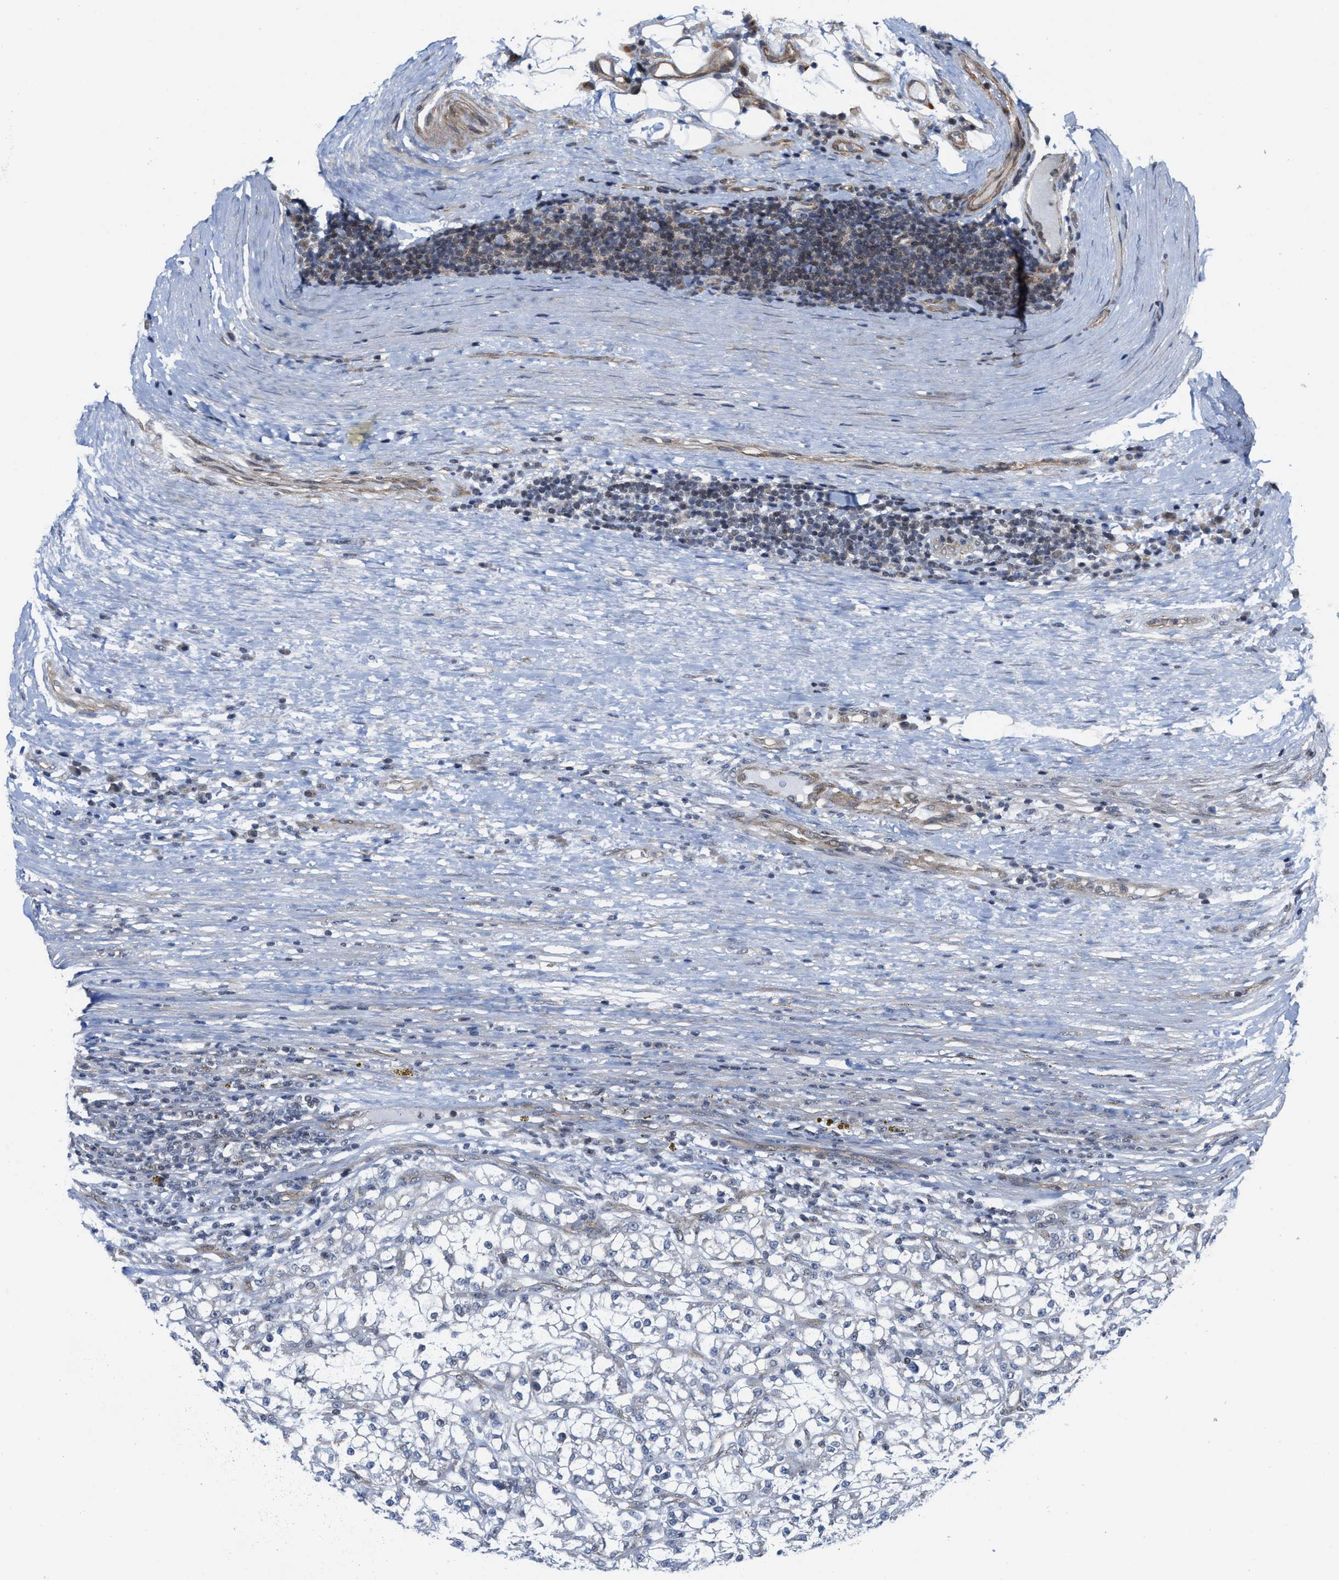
{"staining": {"intensity": "negative", "quantity": "none", "location": "none"}, "tissue": "renal cancer", "cell_type": "Tumor cells", "image_type": "cancer", "snomed": [{"axis": "morphology", "description": "Adenocarcinoma, NOS"}, {"axis": "topography", "description": "Kidney"}], "caption": "DAB immunohistochemical staining of renal cancer reveals no significant expression in tumor cells.", "gene": "TGFB1I1", "patient": {"sex": "female", "age": 52}}